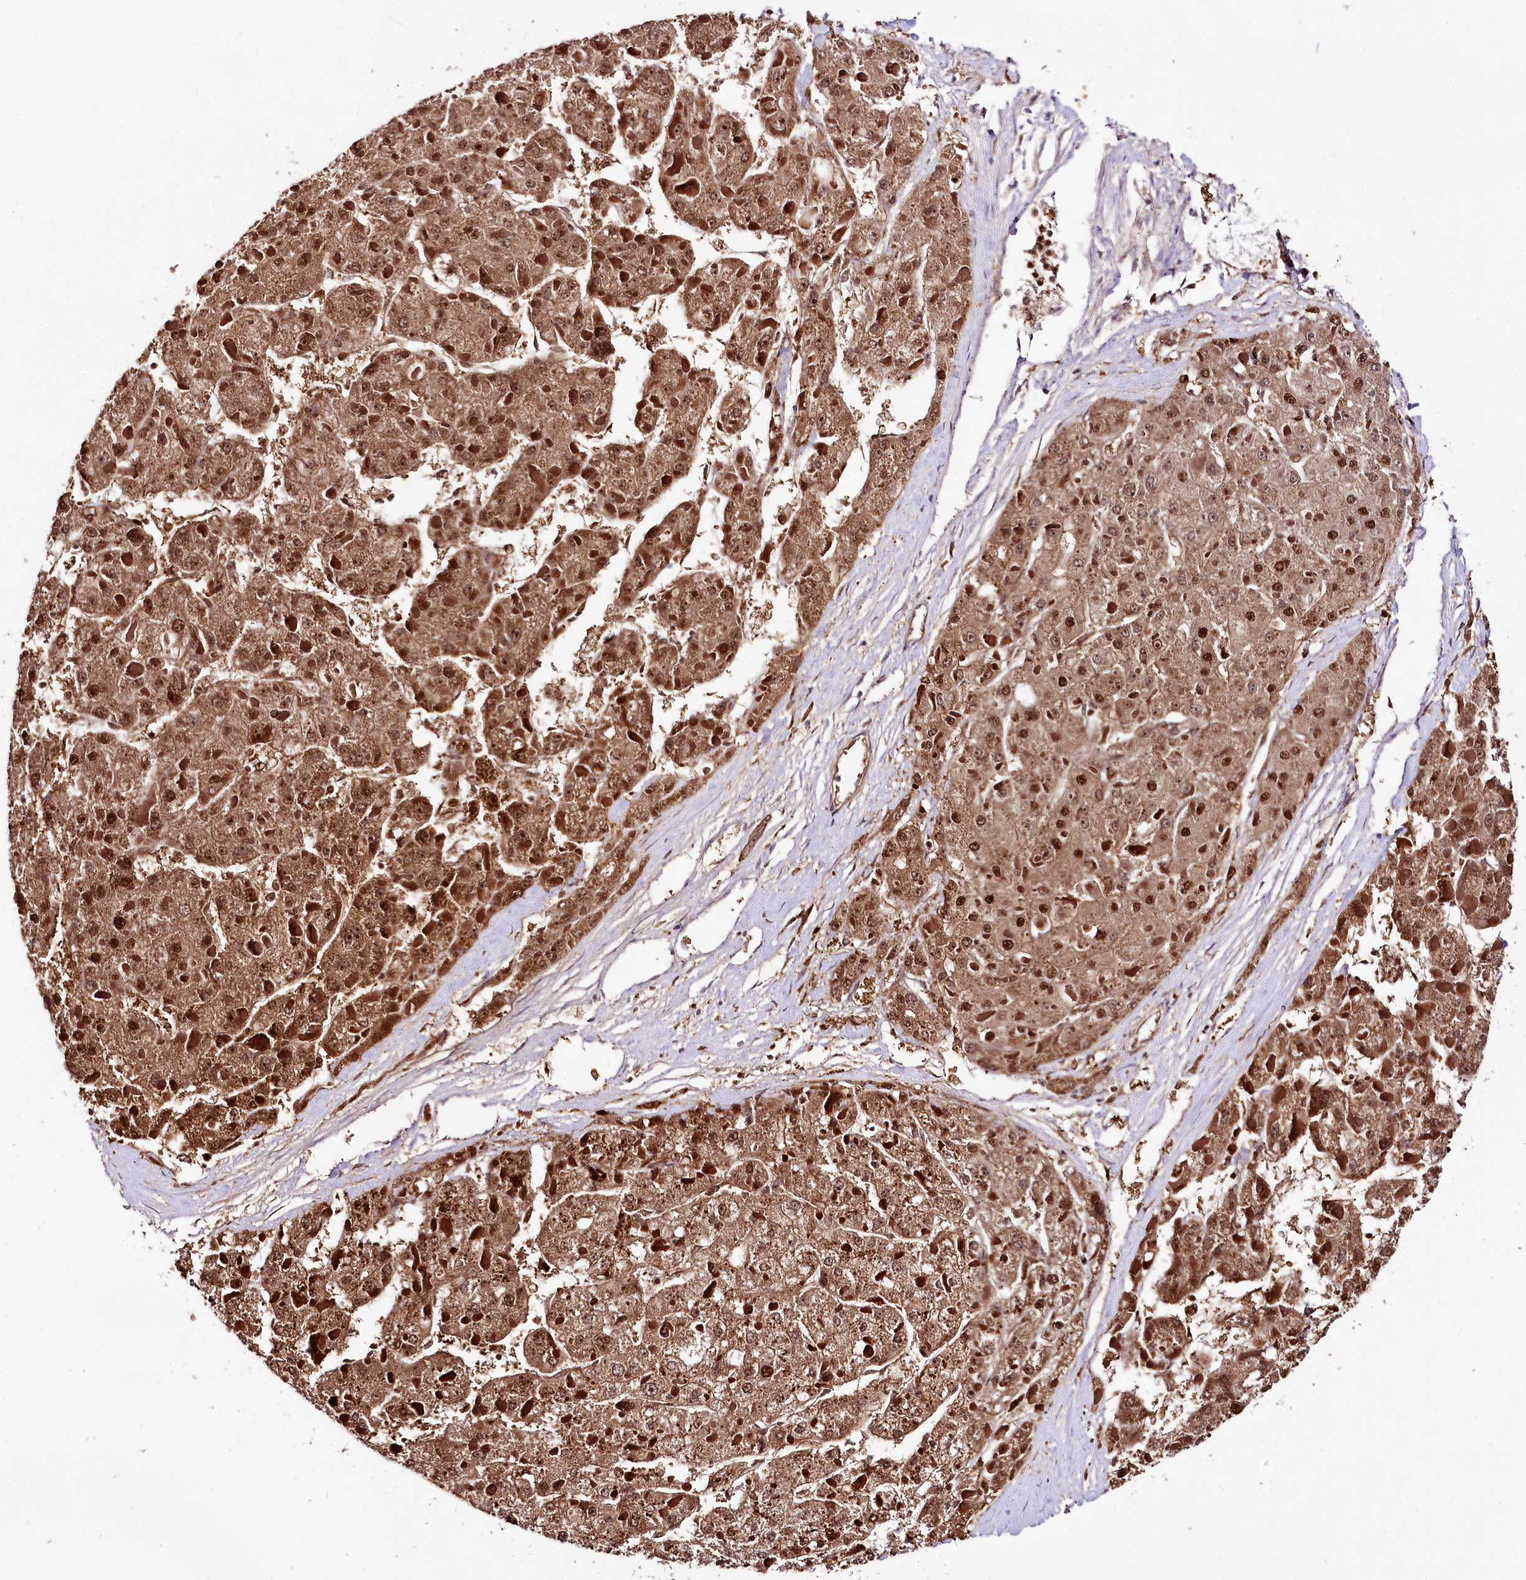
{"staining": {"intensity": "strong", "quantity": ">75%", "location": "cytoplasmic/membranous,nuclear"}, "tissue": "liver cancer", "cell_type": "Tumor cells", "image_type": "cancer", "snomed": [{"axis": "morphology", "description": "Carcinoma, Hepatocellular, NOS"}, {"axis": "topography", "description": "Liver"}], "caption": "This photomicrograph displays immunohistochemistry (IHC) staining of liver cancer, with high strong cytoplasmic/membranous and nuclear staining in approximately >75% of tumor cells.", "gene": "GNL3L", "patient": {"sex": "female", "age": 73}}